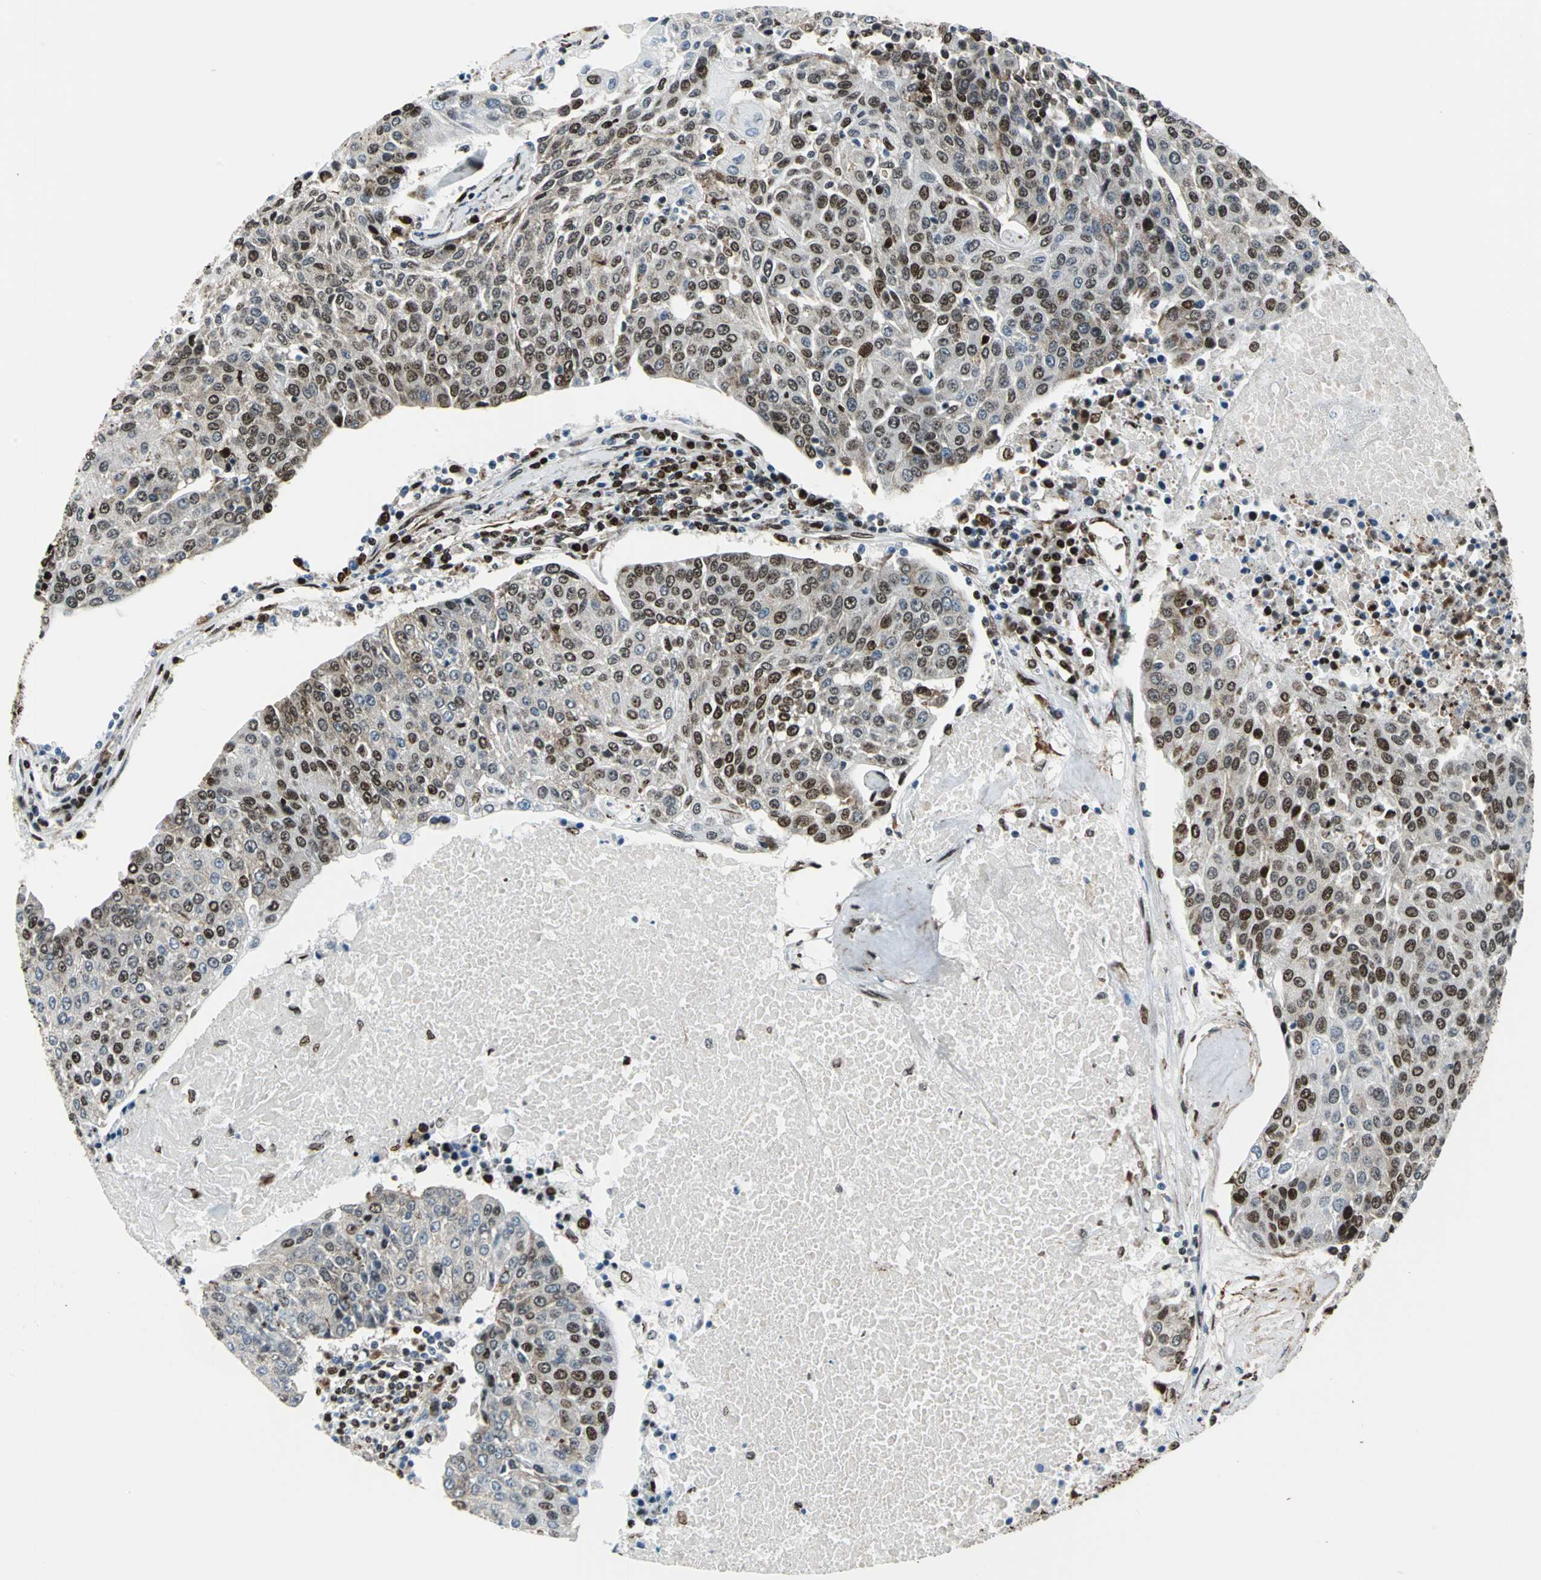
{"staining": {"intensity": "moderate", "quantity": "25%-75%", "location": "nuclear"}, "tissue": "urothelial cancer", "cell_type": "Tumor cells", "image_type": "cancer", "snomed": [{"axis": "morphology", "description": "Urothelial carcinoma, High grade"}, {"axis": "topography", "description": "Urinary bladder"}], "caption": "This image demonstrates IHC staining of human high-grade urothelial carcinoma, with medium moderate nuclear staining in about 25%-75% of tumor cells.", "gene": "APEX1", "patient": {"sex": "female", "age": 85}}